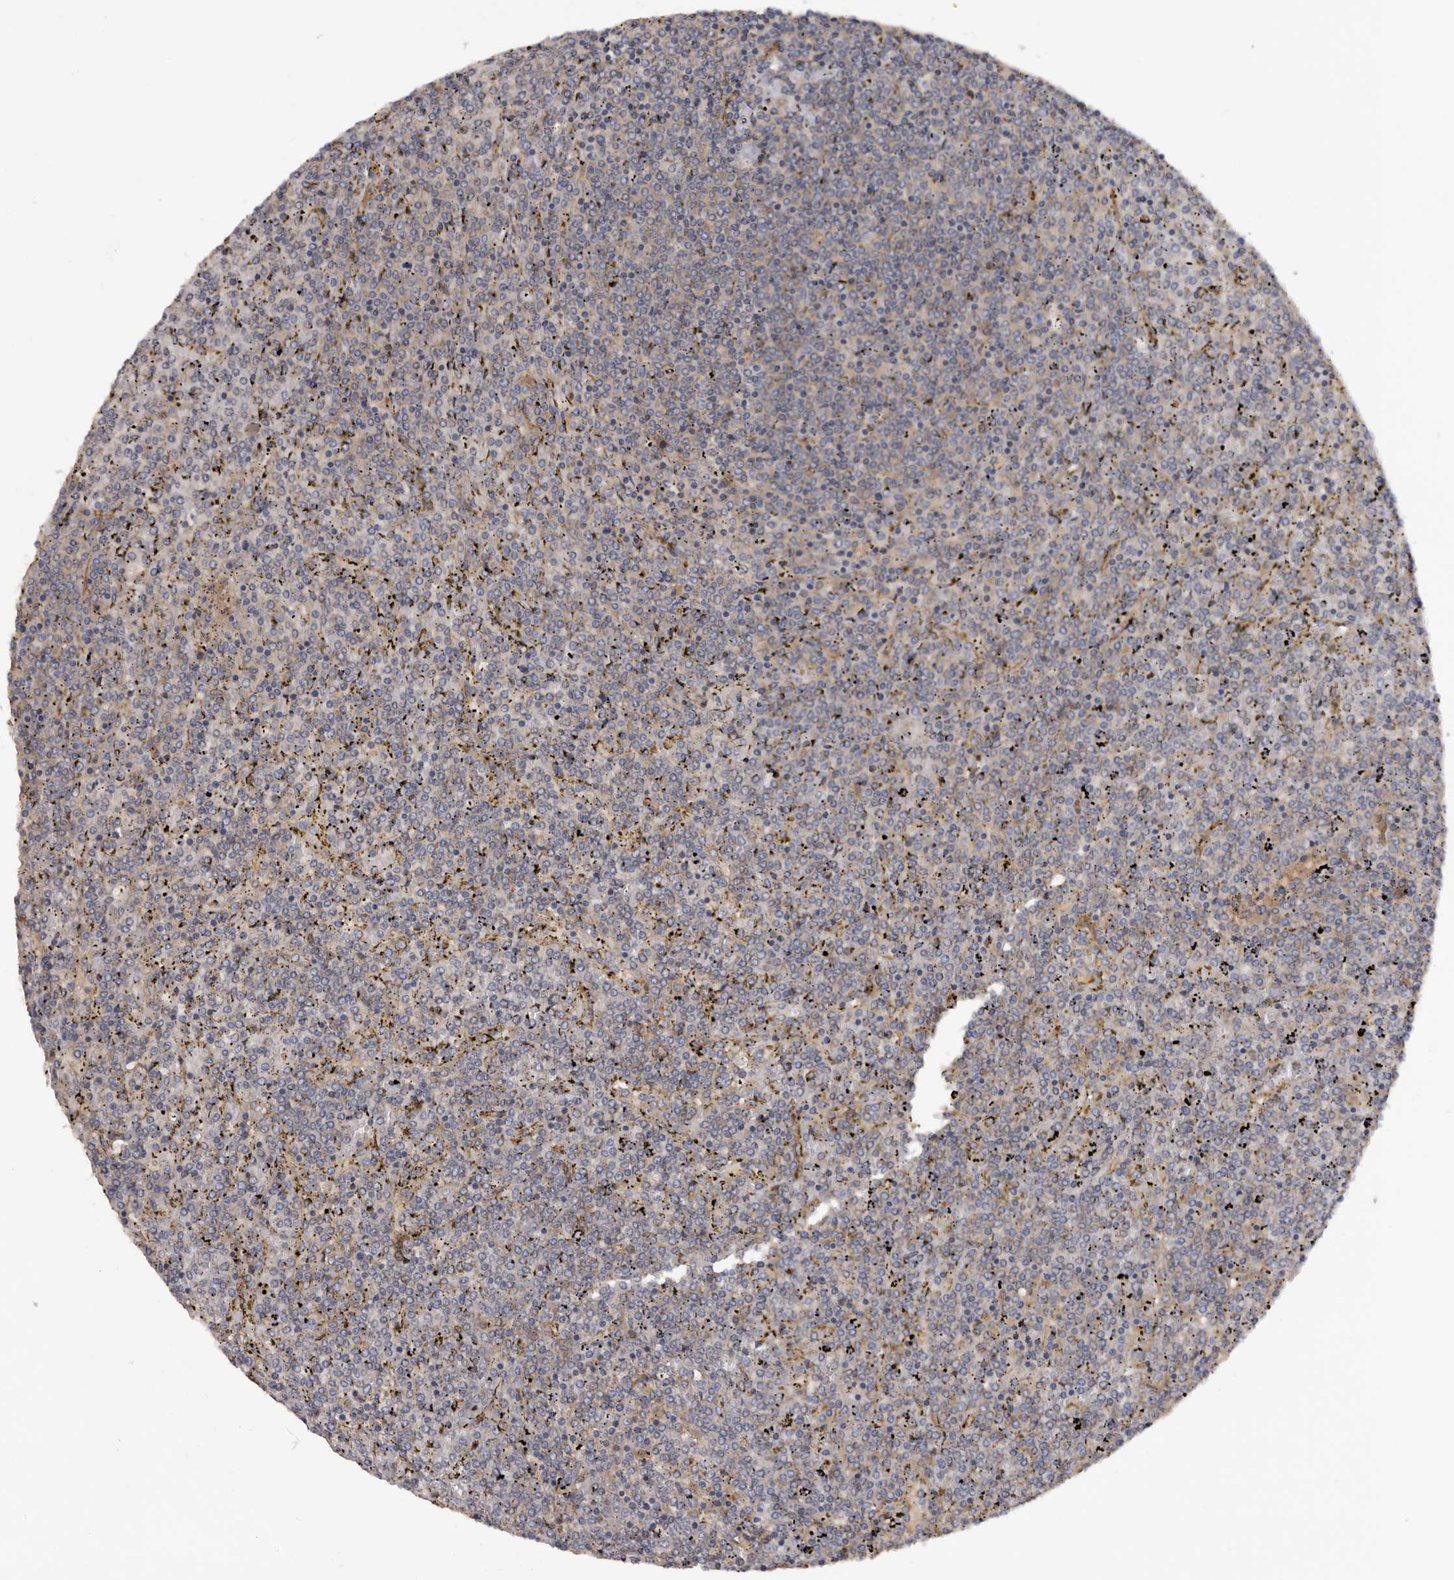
{"staining": {"intensity": "negative", "quantity": "none", "location": "none"}, "tissue": "lymphoma", "cell_type": "Tumor cells", "image_type": "cancer", "snomed": [{"axis": "morphology", "description": "Malignant lymphoma, non-Hodgkin's type, Low grade"}, {"axis": "topography", "description": "Spleen"}], "caption": "A micrograph of malignant lymphoma, non-Hodgkin's type (low-grade) stained for a protein demonstrates no brown staining in tumor cells.", "gene": "INKA2", "patient": {"sex": "female", "age": 19}}